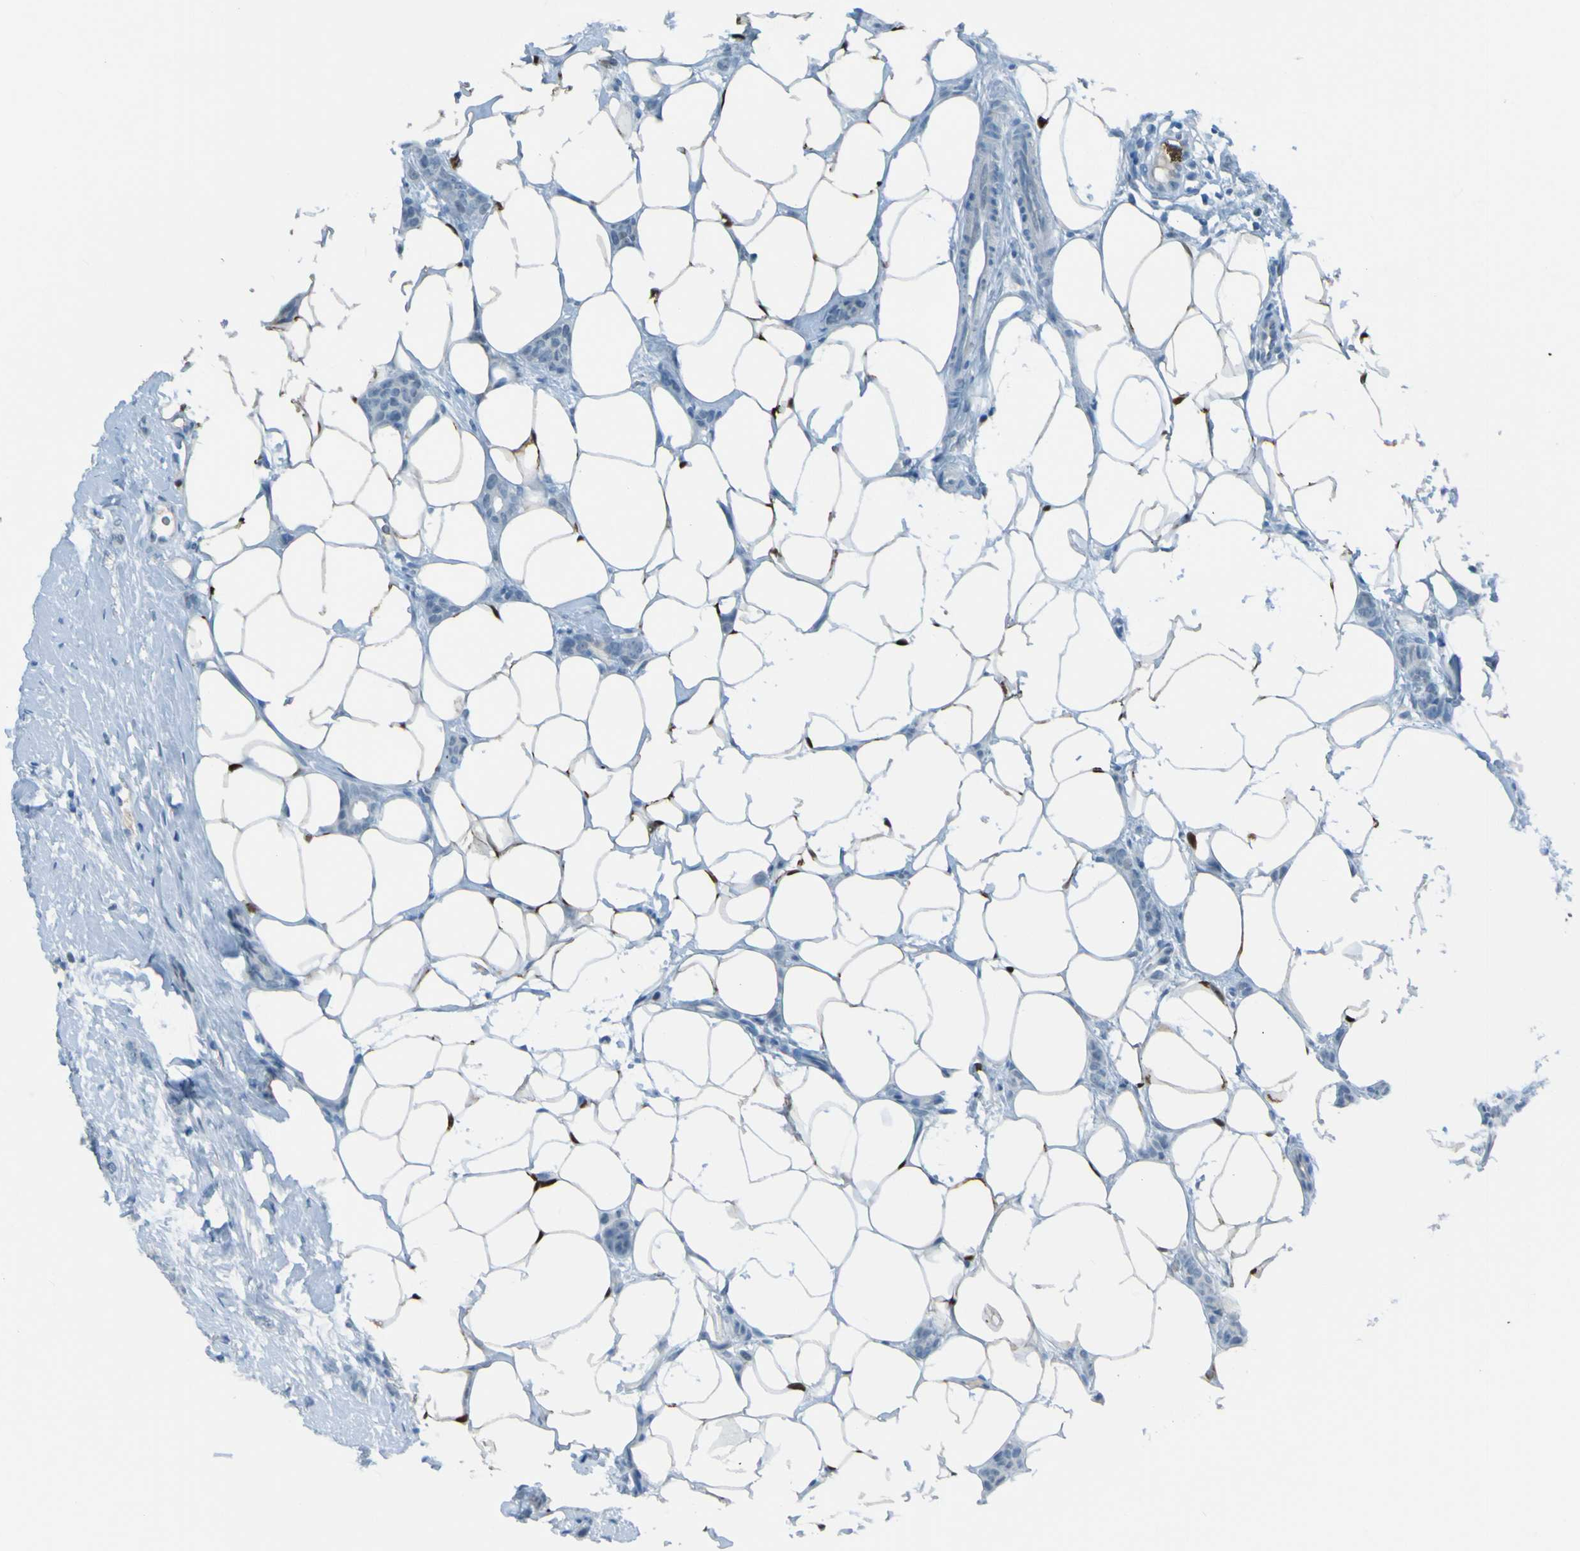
{"staining": {"intensity": "negative", "quantity": "none", "location": "none"}, "tissue": "breast cancer", "cell_type": "Tumor cells", "image_type": "cancer", "snomed": [{"axis": "morphology", "description": "Lobular carcinoma"}, {"axis": "topography", "description": "Skin"}, {"axis": "topography", "description": "Breast"}], "caption": "Image shows no protein staining in tumor cells of breast cancer tissue. Brightfield microscopy of immunohistochemistry (IHC) stained with DAB (brown) and hematoxylin (blue), captured at high magnification.", "gene": "USP36", "patient": {"sex": "female", "age": 46}}